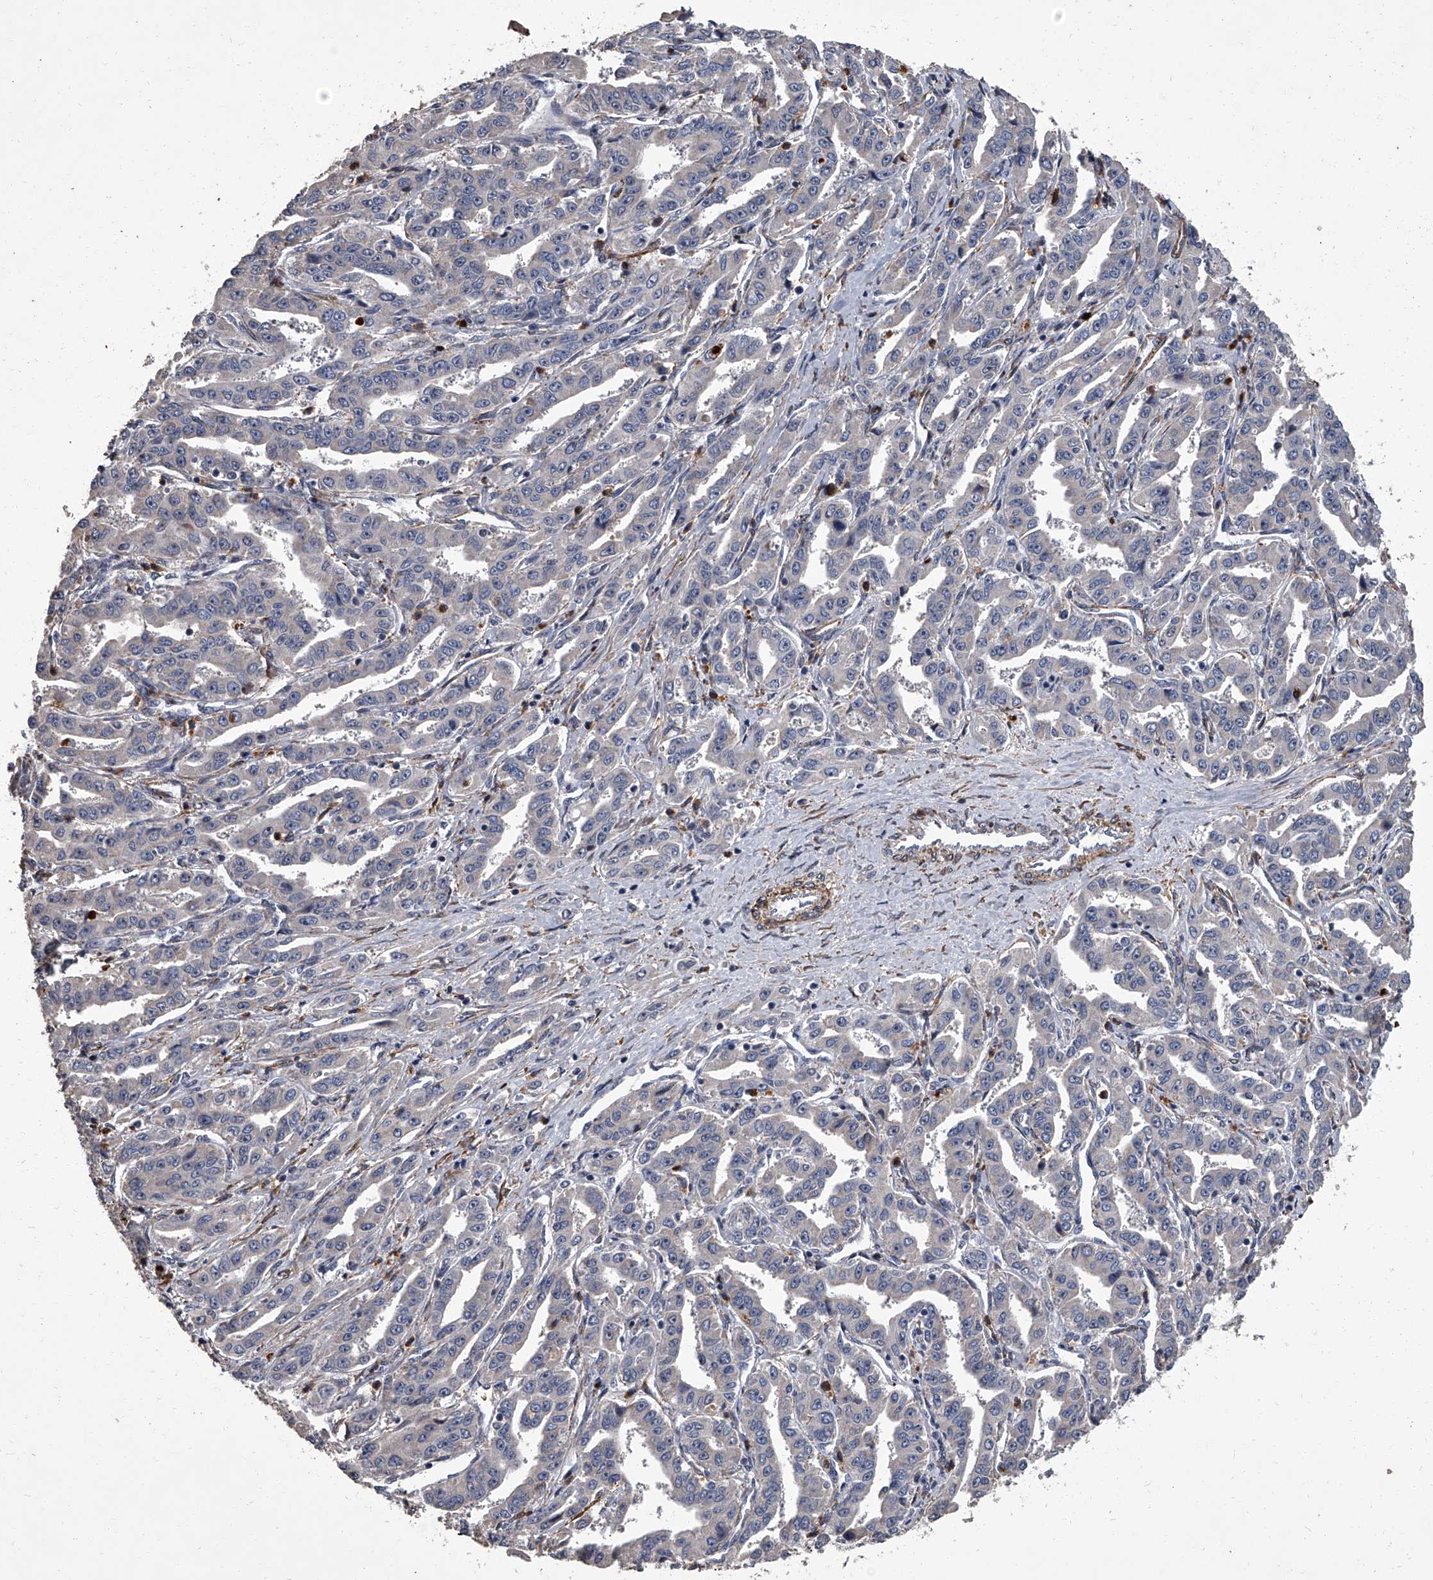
{"staining": {"intensity": "negative", "quantity": "none", "location": "none"}, "tissue": "liver cancer", "cell_type": "Tumor cells", "image_type": "cancer", "snomed": [{"axis": "morphology", "description": "Cholangiocarcinoma"}, {"axis": "topography", "description": "Liver"}], "caption": "This is an IHC photomicrograph of human liver cholangiocarcinoma. There is no positivity in tumor cells.", "gene": "SIRT4", "patient": {"sex": "male", "age": 59}}